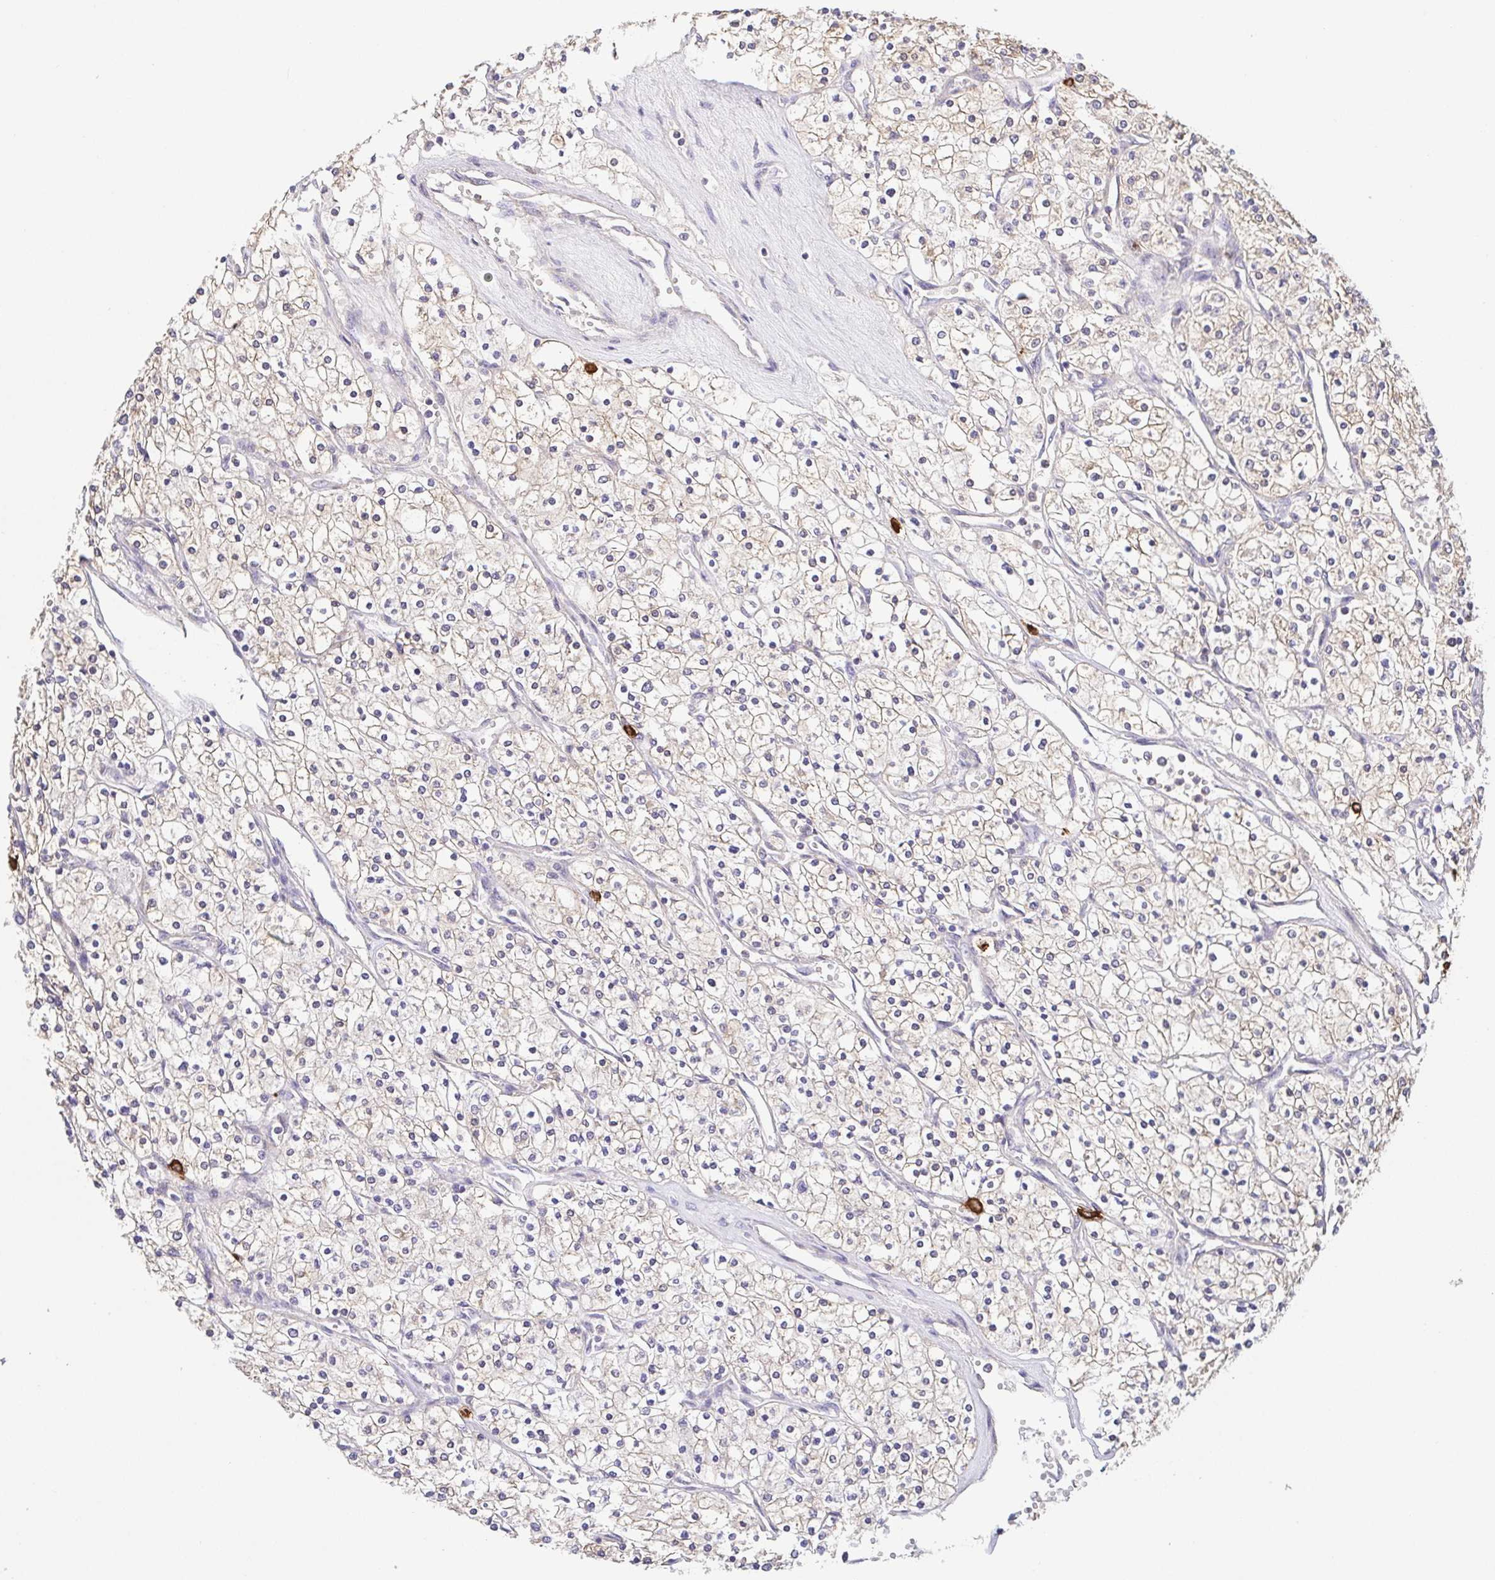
{"staining": {"intensity": "negative", "quantity": "none", "location": "none"}, "tissue": "renal cancer", "cell_type": "Tumor cells", "image_type": "cancer", "snomed": [{"axis": "morphology", "description": "Adenocarcinoma, NOS"}, {"axis": "topography", "description": "Kidney"}], "caption": "DAB (3,3'-diaminobenzidine) immunohistochemical staining of renal cancer (adenocarcinoma) displays no significant positivity in tumor cells. (IHC, brightfield microscopy, high magnification).", "gene": "PREPL", "patient": {"sex": "male", "age": 80}}